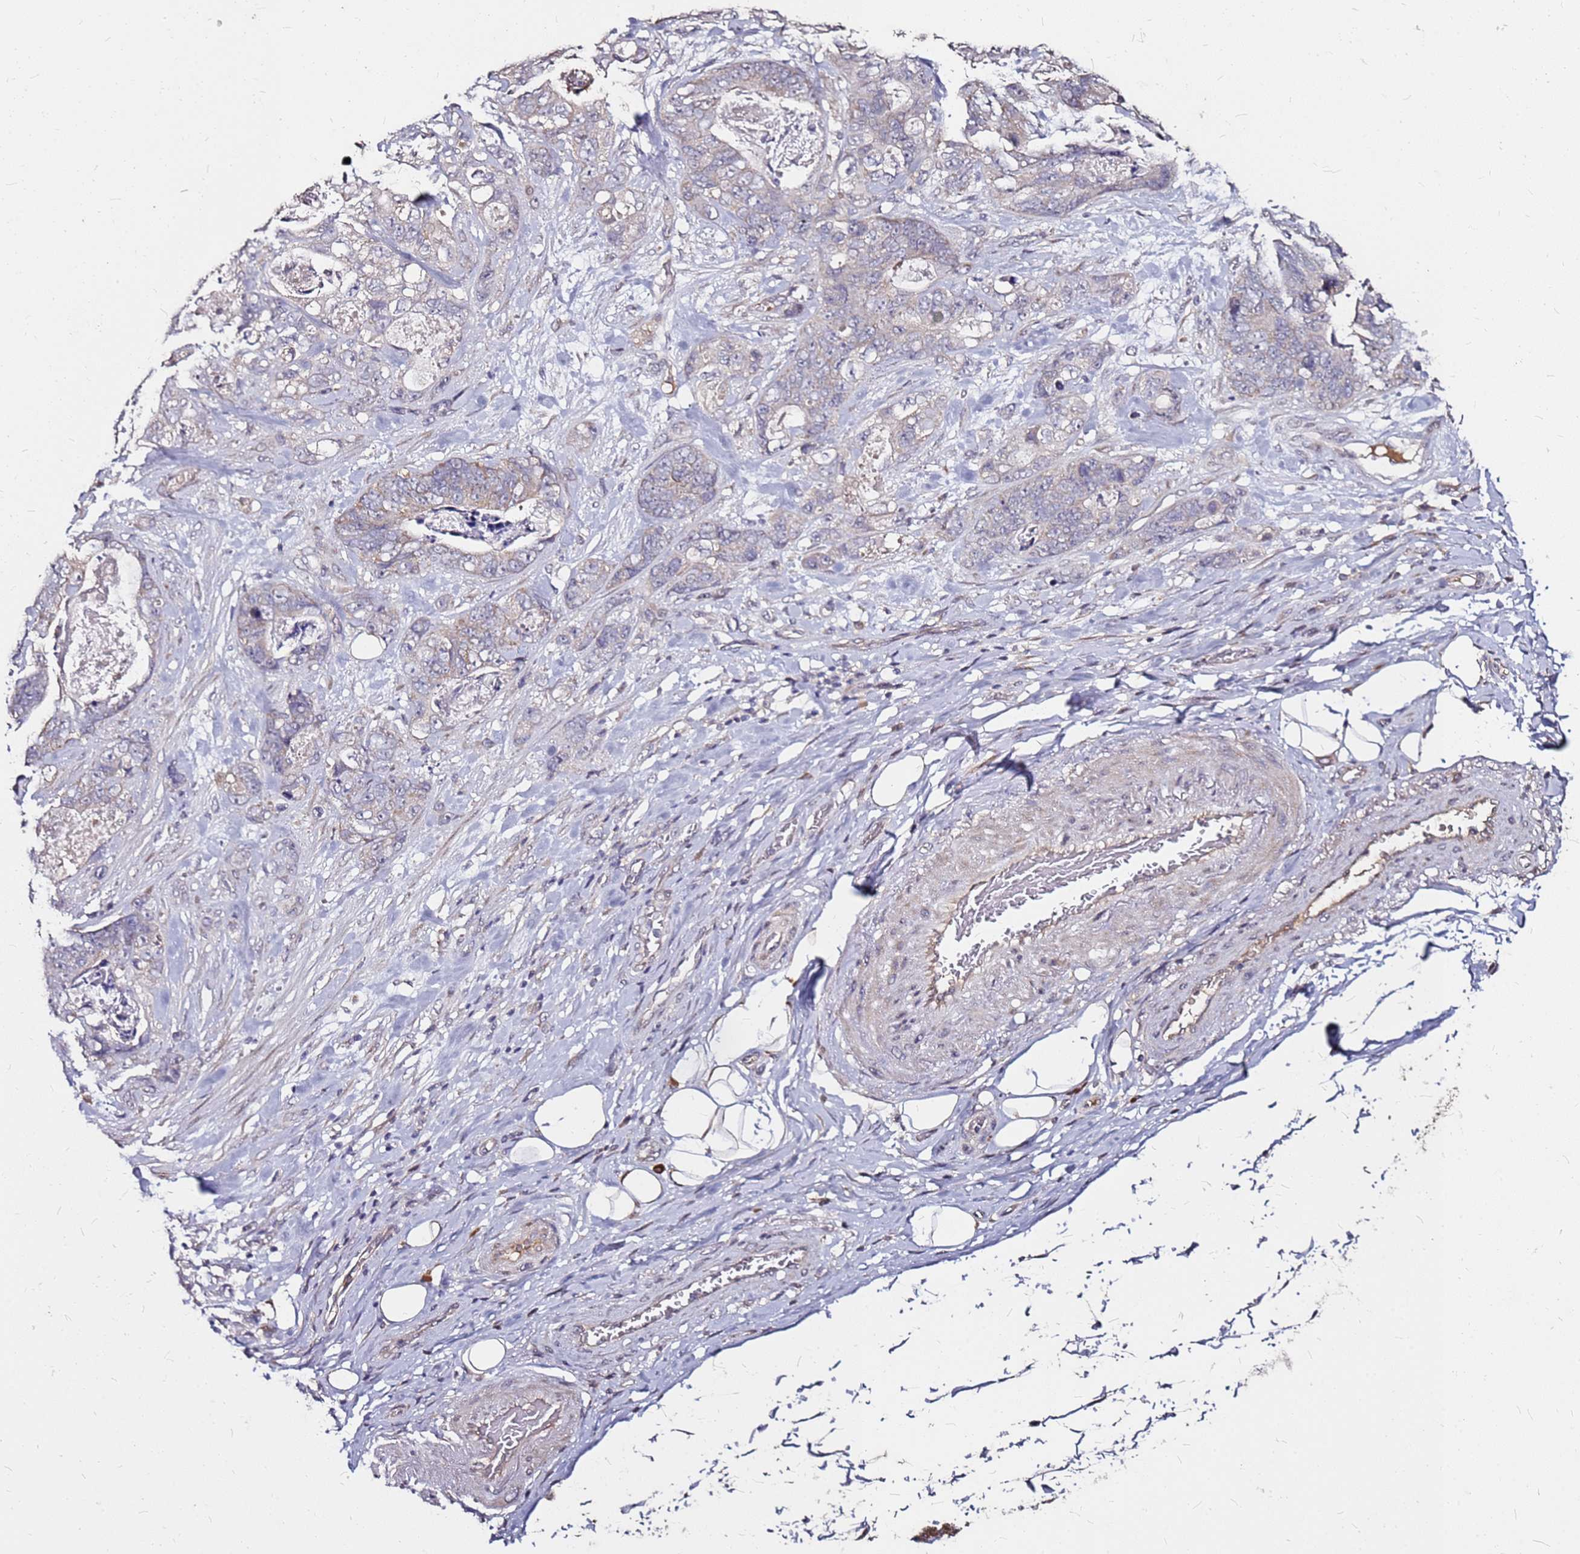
{"staining": {"intensity": "weak", "quantity": "<25%", "location": "cytoplasmic/membranous"}, "tissue": "stomach cancer", "cell_type": "Tumor cells", "image_type": "cancer", "snomed": [{"axis": "morphology", "description": "Normal tissue, NOS"}, {"axis": "morphology", "description": "Adenocarcinoma, NOS"}, {"axis": "topography", "description": "Stomach"}], "caption": "Tumor cells are negative for protein expression in human stomach cancer (adenocarcinoma).", "gene": "DCDC2C", "patient": {"sex": "female", "age": 89}}